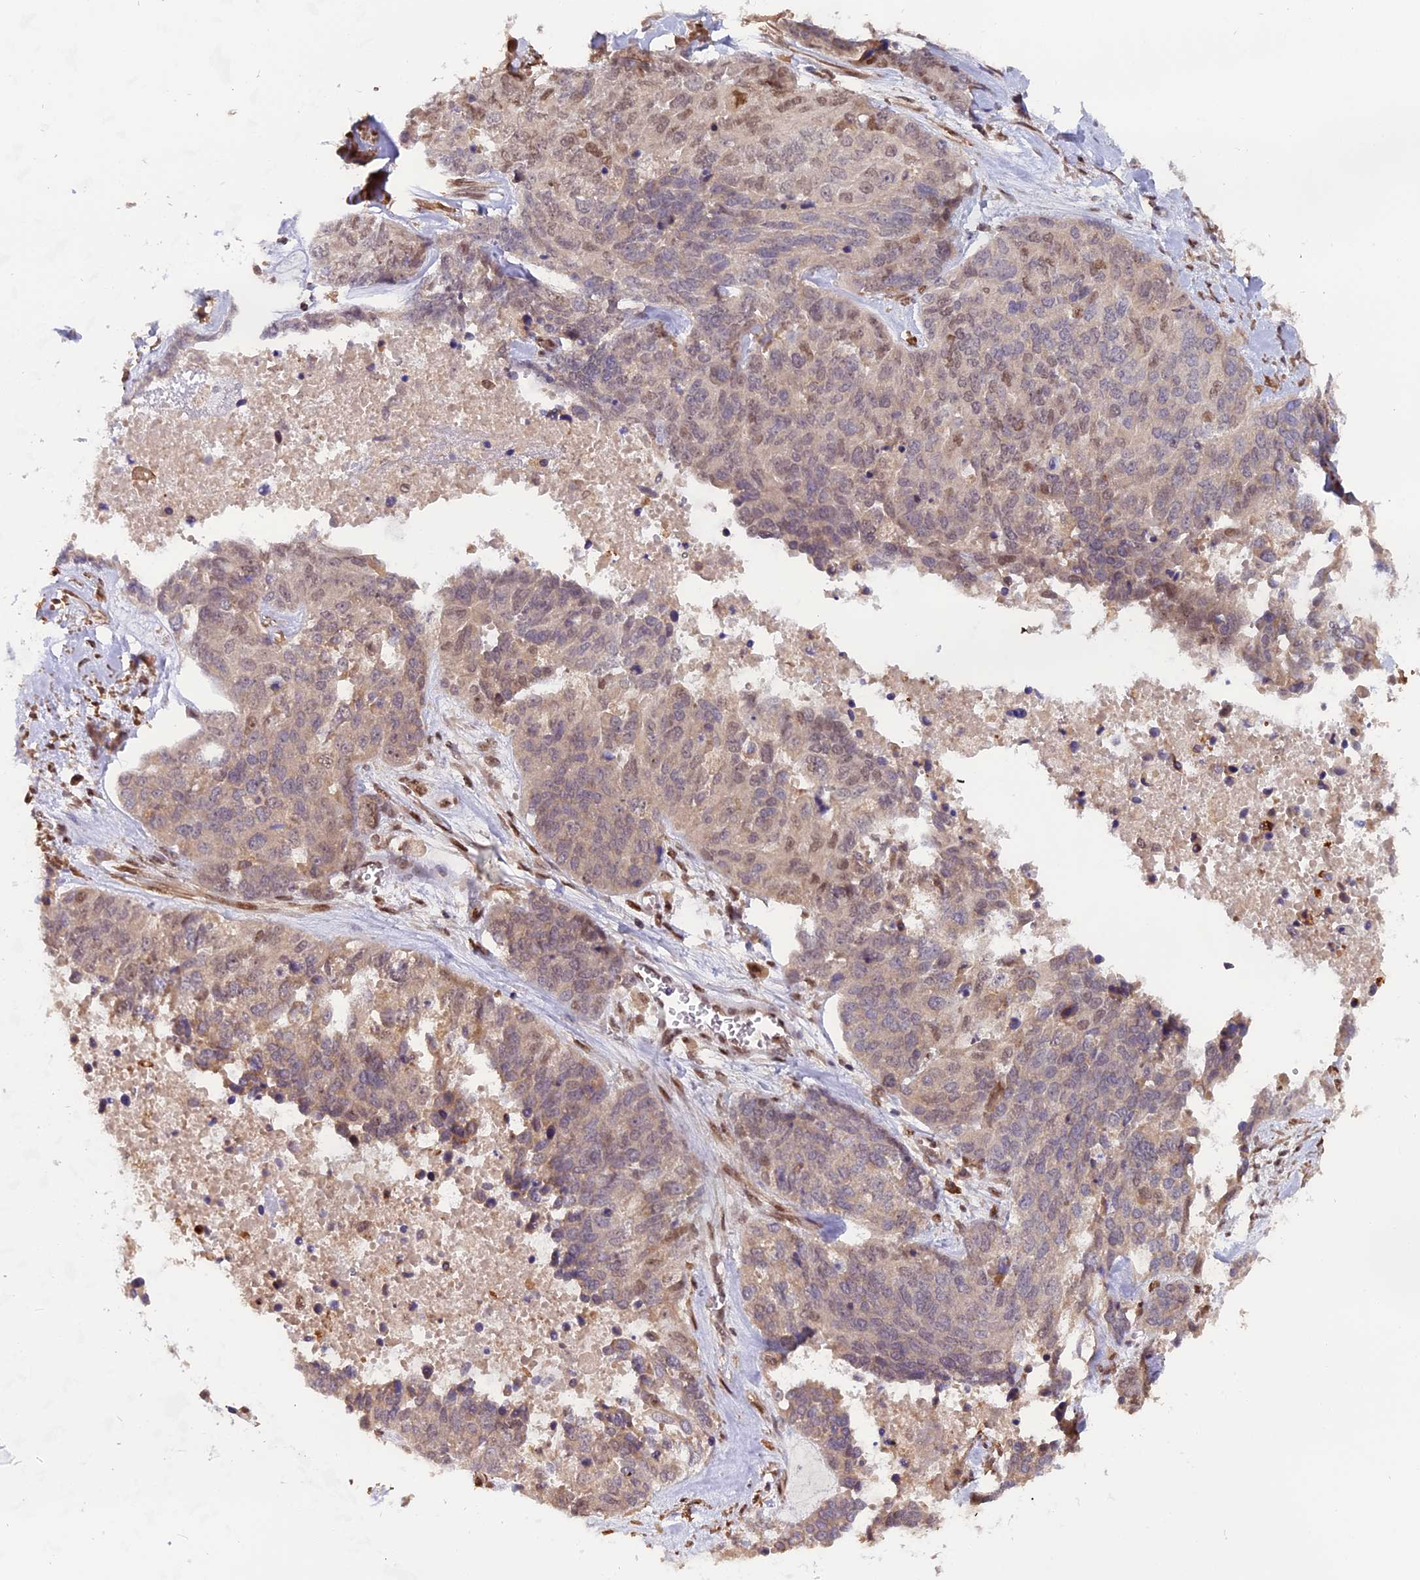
{"staining": {"intensity": "weak", "quantity": "25%-75%", "location": "cytoplasmic/membranous,nuclear"}, "tissue": "ovarian cancer", "cell_type": "Tumor cells", "image_type": "cancer", "snomed": [{"axis": "morphology", "description": "Cystadenocarcinoma, serous, NOS"}, {"axis": "topography", "description": "Ovary"}], "caption": "Protein expression by IHC shows weak cytoplasmic/membranous and nuclear positivity in approximately 25%-75% of tumor cells in serous cystadenocarcinoma (ovarian). The protein of interest is stained brown, and the nuclei are stained in blue (DAB (3,3'-diaminobenzidine) IHC with brightfield microscopy, high magnification).", "gene": "FAM118B", "patient": {"sex": "female", "age": 44}}